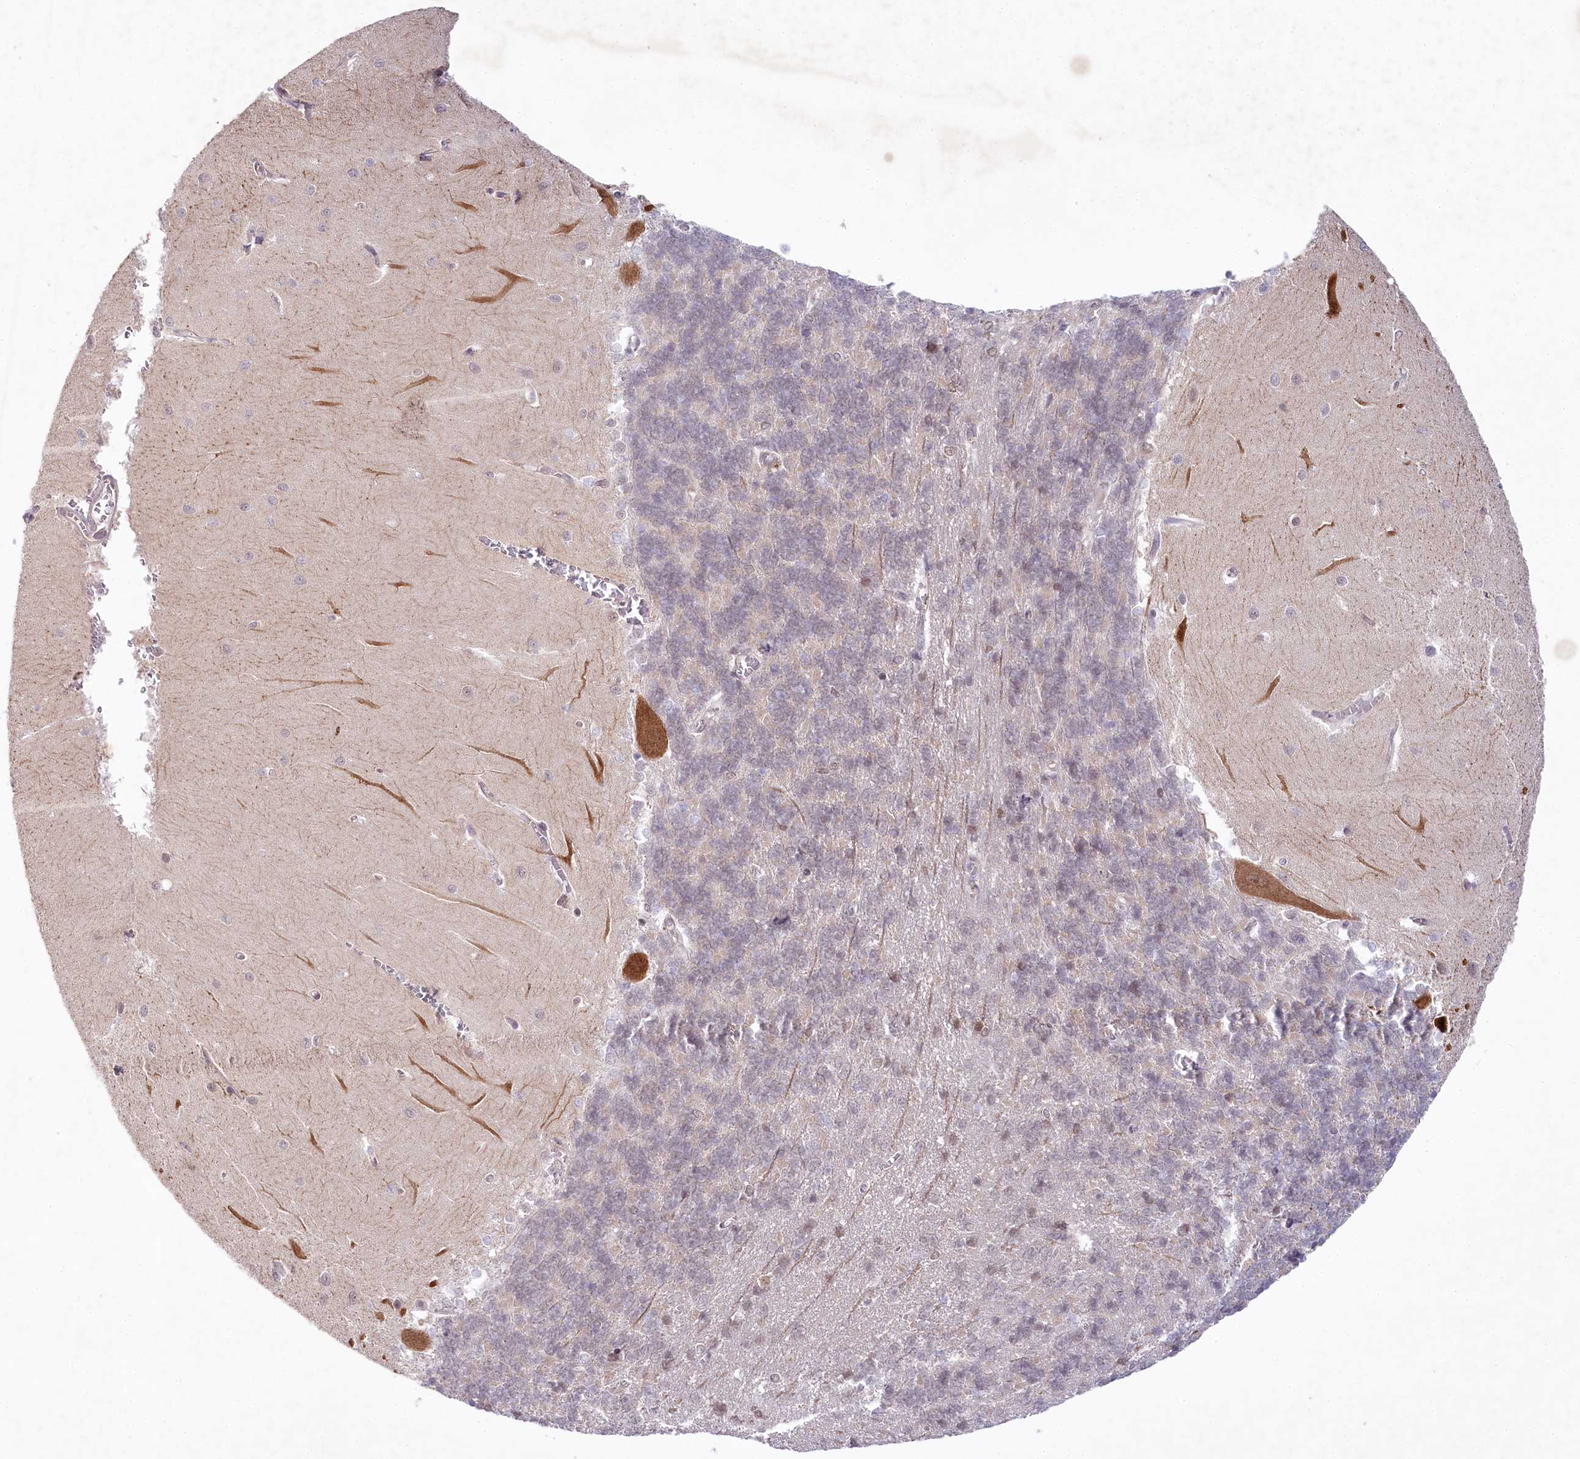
{"staining": {"intensity": "weak", "quantity": "<25%", "location": "nuclear"}, "tissue": "cerebellum", "cell_type": "Cells in granular layer", "image_type": "normal", "snomed": [{"axis": "morphology", "description": "Normal tissue, NOS"}, {"axis": "topography", "description": "Cerebellum"}], "caption": "Immunohistochemistry (IHC) image of unremarkable cerebellum: human cerebellum stained with DAB (3,3'-diaminobenzidine) exhibits no significant protein expression in cells in granular layer. Brightfield microscopy of immunohistochemistry stained with DAB (3,3'-diaminobenzidine) (brown) and hematoxylin (blue), captured at high magnification.", "gene": "AMTN", "patient": {"sex": "male", "age": 37}}